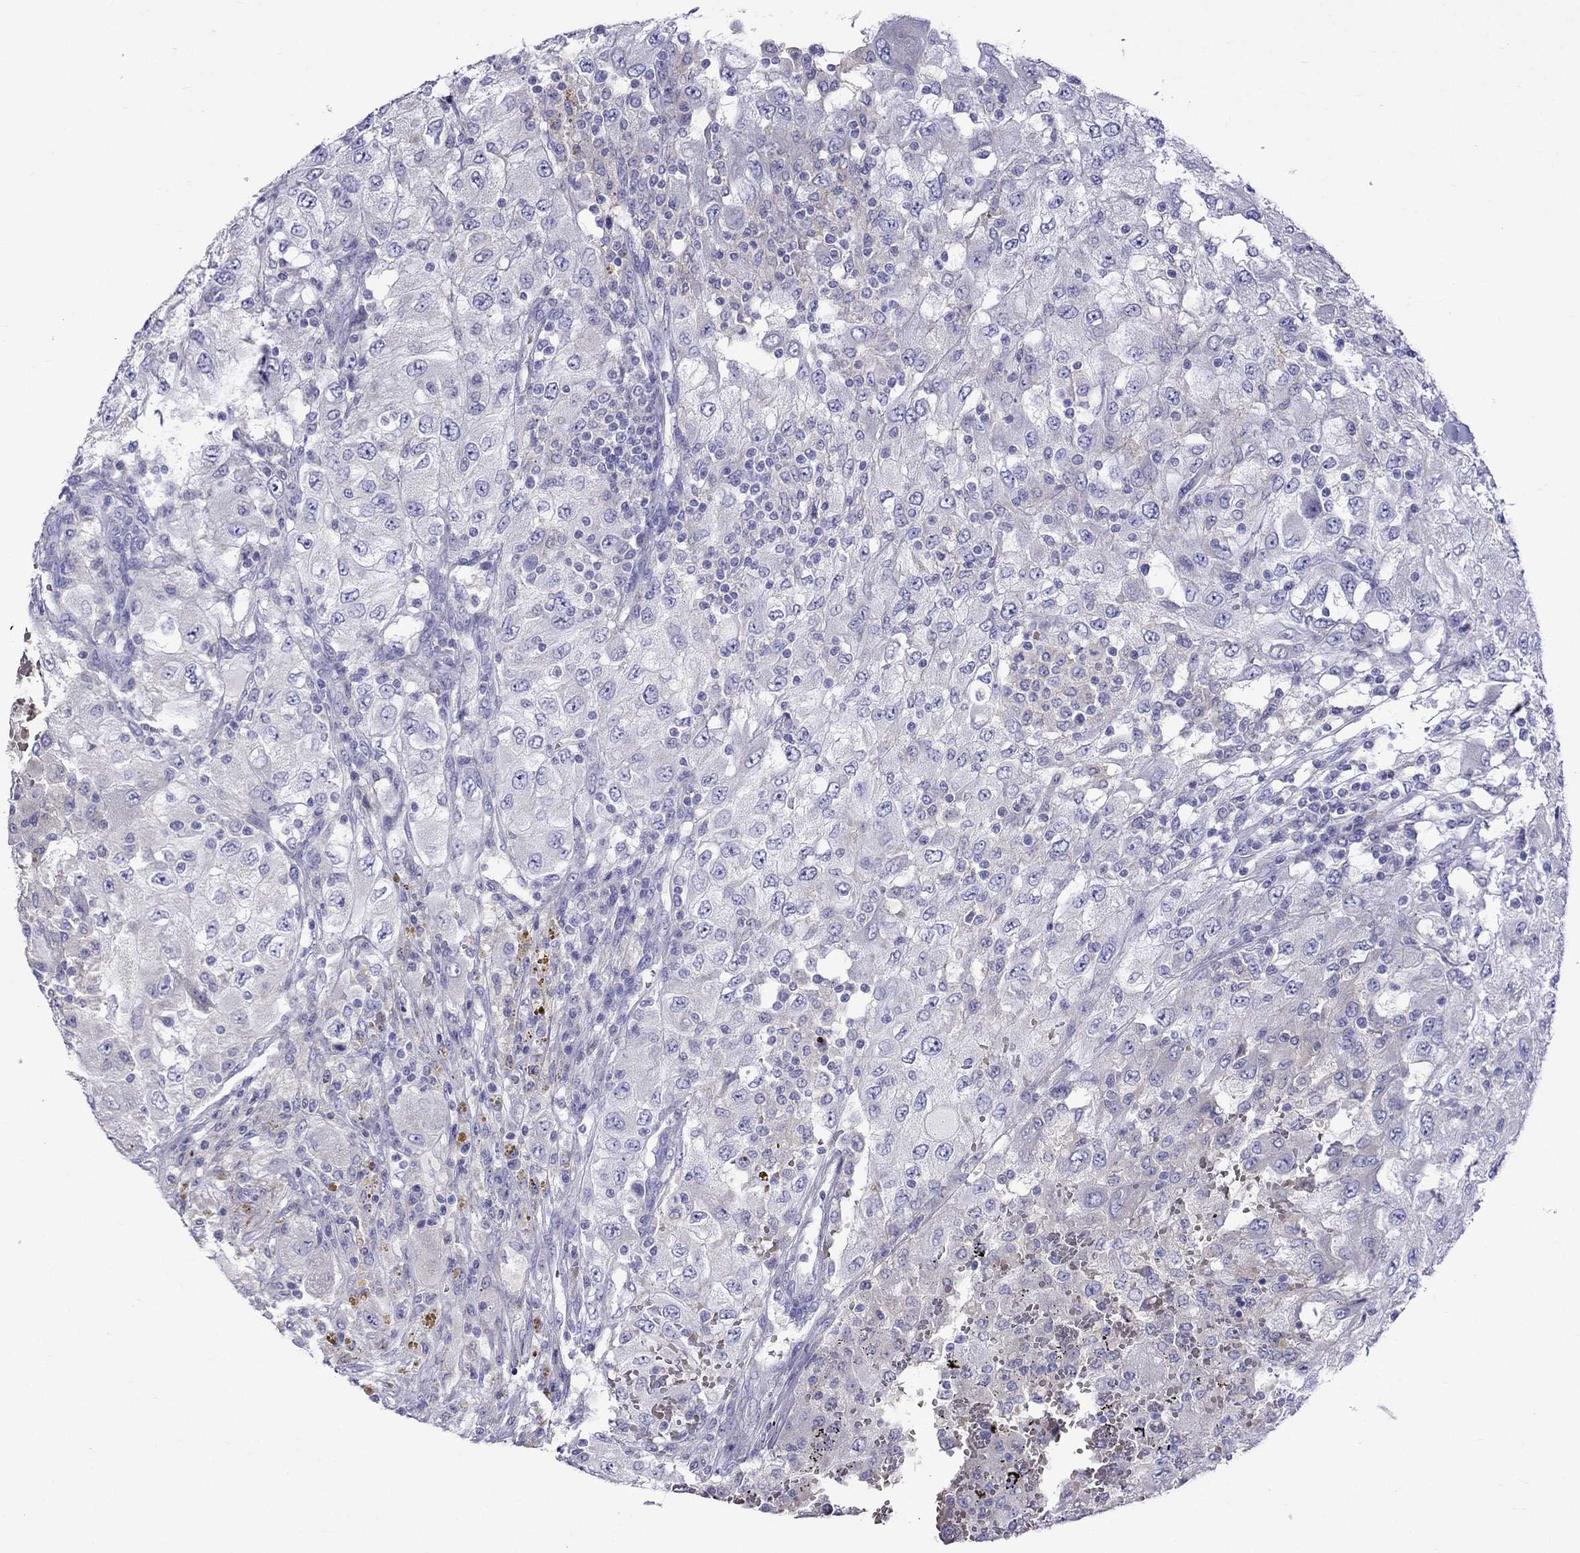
{"staining": {"intensity": "negative", "quantity": "none", "location": "none"}, "tissue": "renal cancer", "cell_type": "Tumor cells", "image_type": "cancer", "snomed": [{"axis": "morphology", "description": "Adenocarcinoma, NOS"}, {"axis": "topography", "description": "Kidney"}], "caption": "Immunohistochemistry histopathology image of human renal cancer (adenocarcinoma) stained for a protein (brown), which exhibits no positivity in tumor cells.", "gene": "TDRD1", "patient": {"sex": "female", "age": 67}}